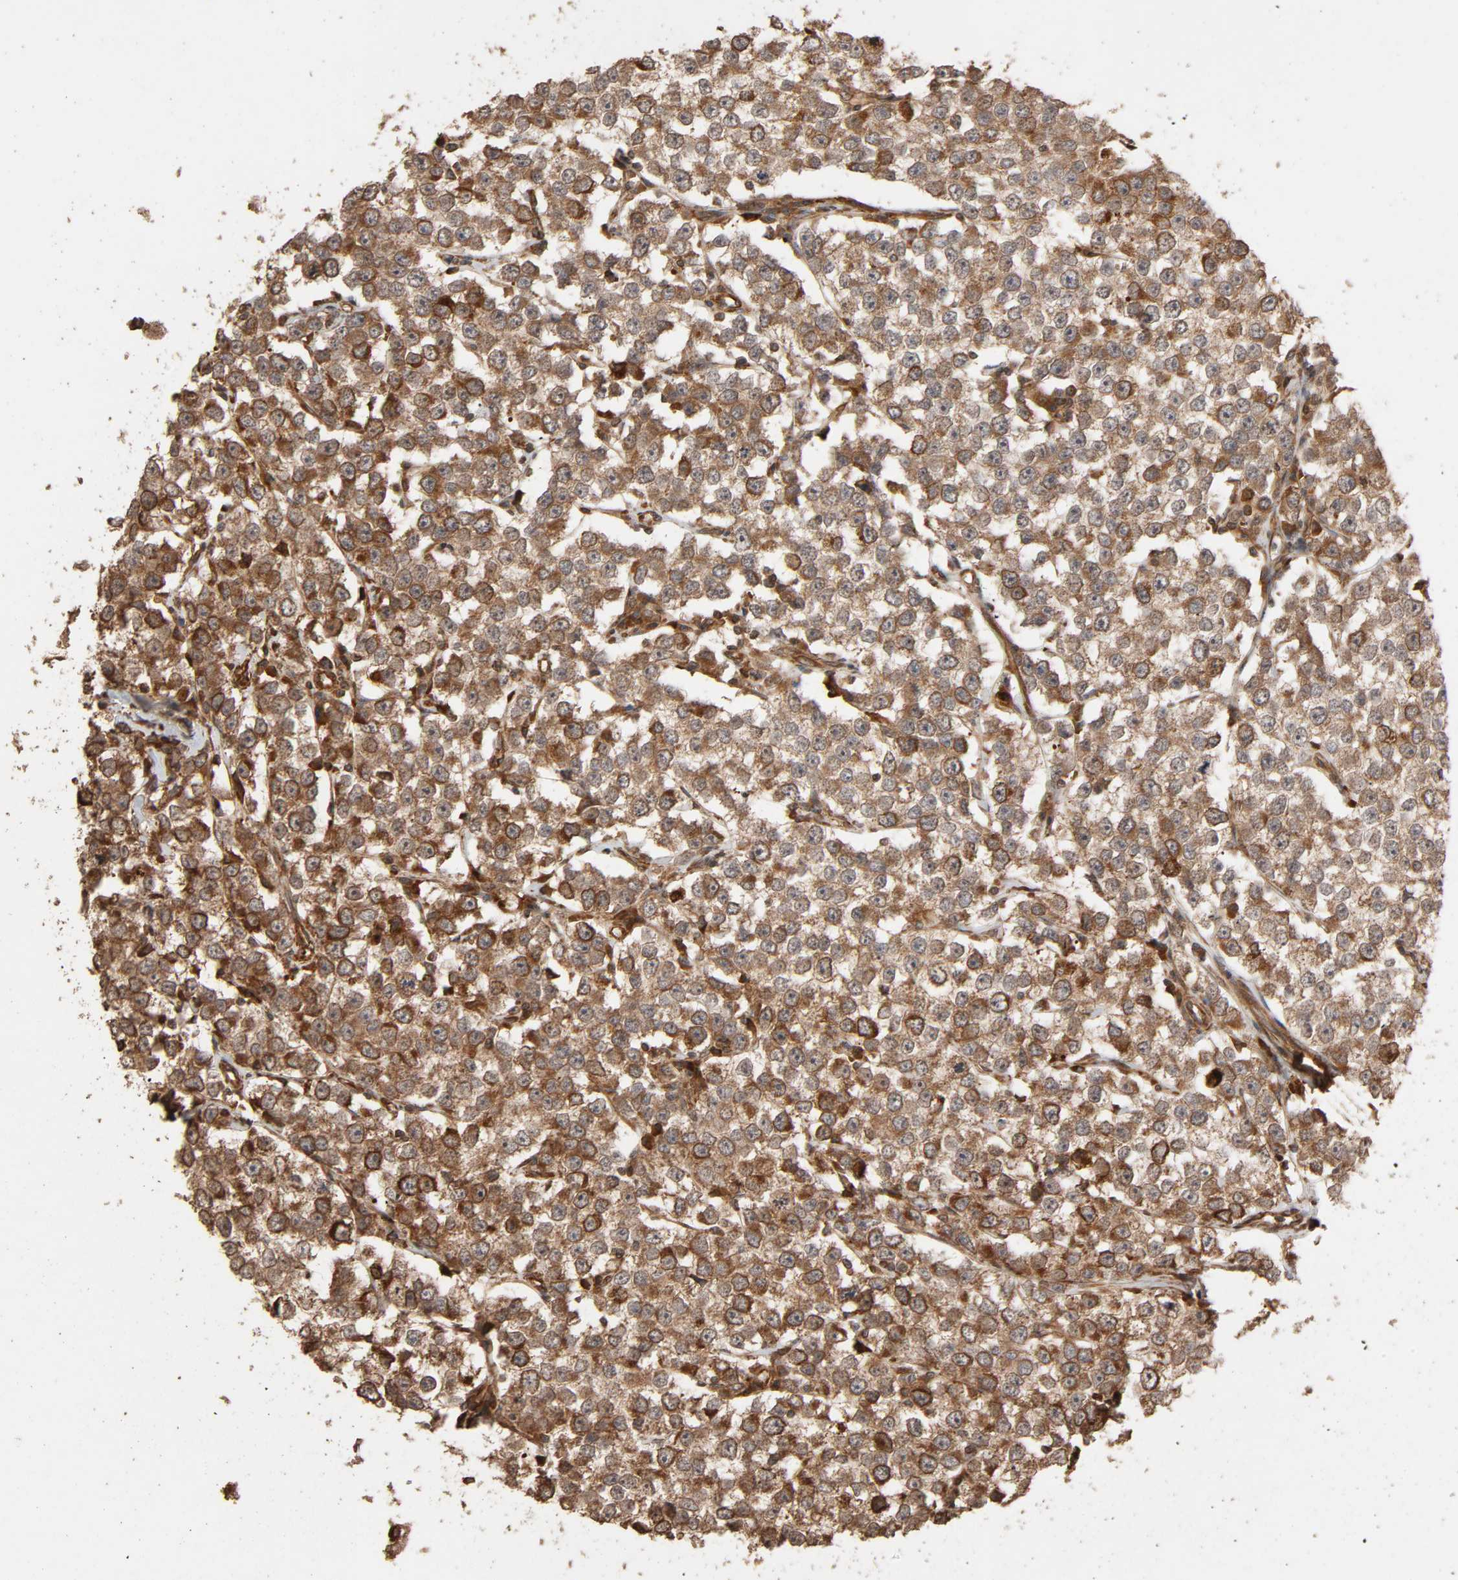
{"staining": {"intensity": "moderate", "quantity": "25%-75%", "location": "cytoplasmic/membranous"}, "tissue": "testis cancer", "cell_type": "Tumor cells", "image_type": "cancer", "snomed": [{"axis": "morphology", "description": "Seminoma, NOS"}, {"axis": "morphology", "description": "Carcinoma, Embryonal, NOS"}, {"axis": "topography", "description": "Testis"}], "caption": "This micrograph shows IHC staining of testis cancer, with medium moderate cytoplasmic/membranous expression in approximately 25%-75% of tumor cells.", "gene": "RPS6KA6", "patient": {"sex": "male", "age": 52}}